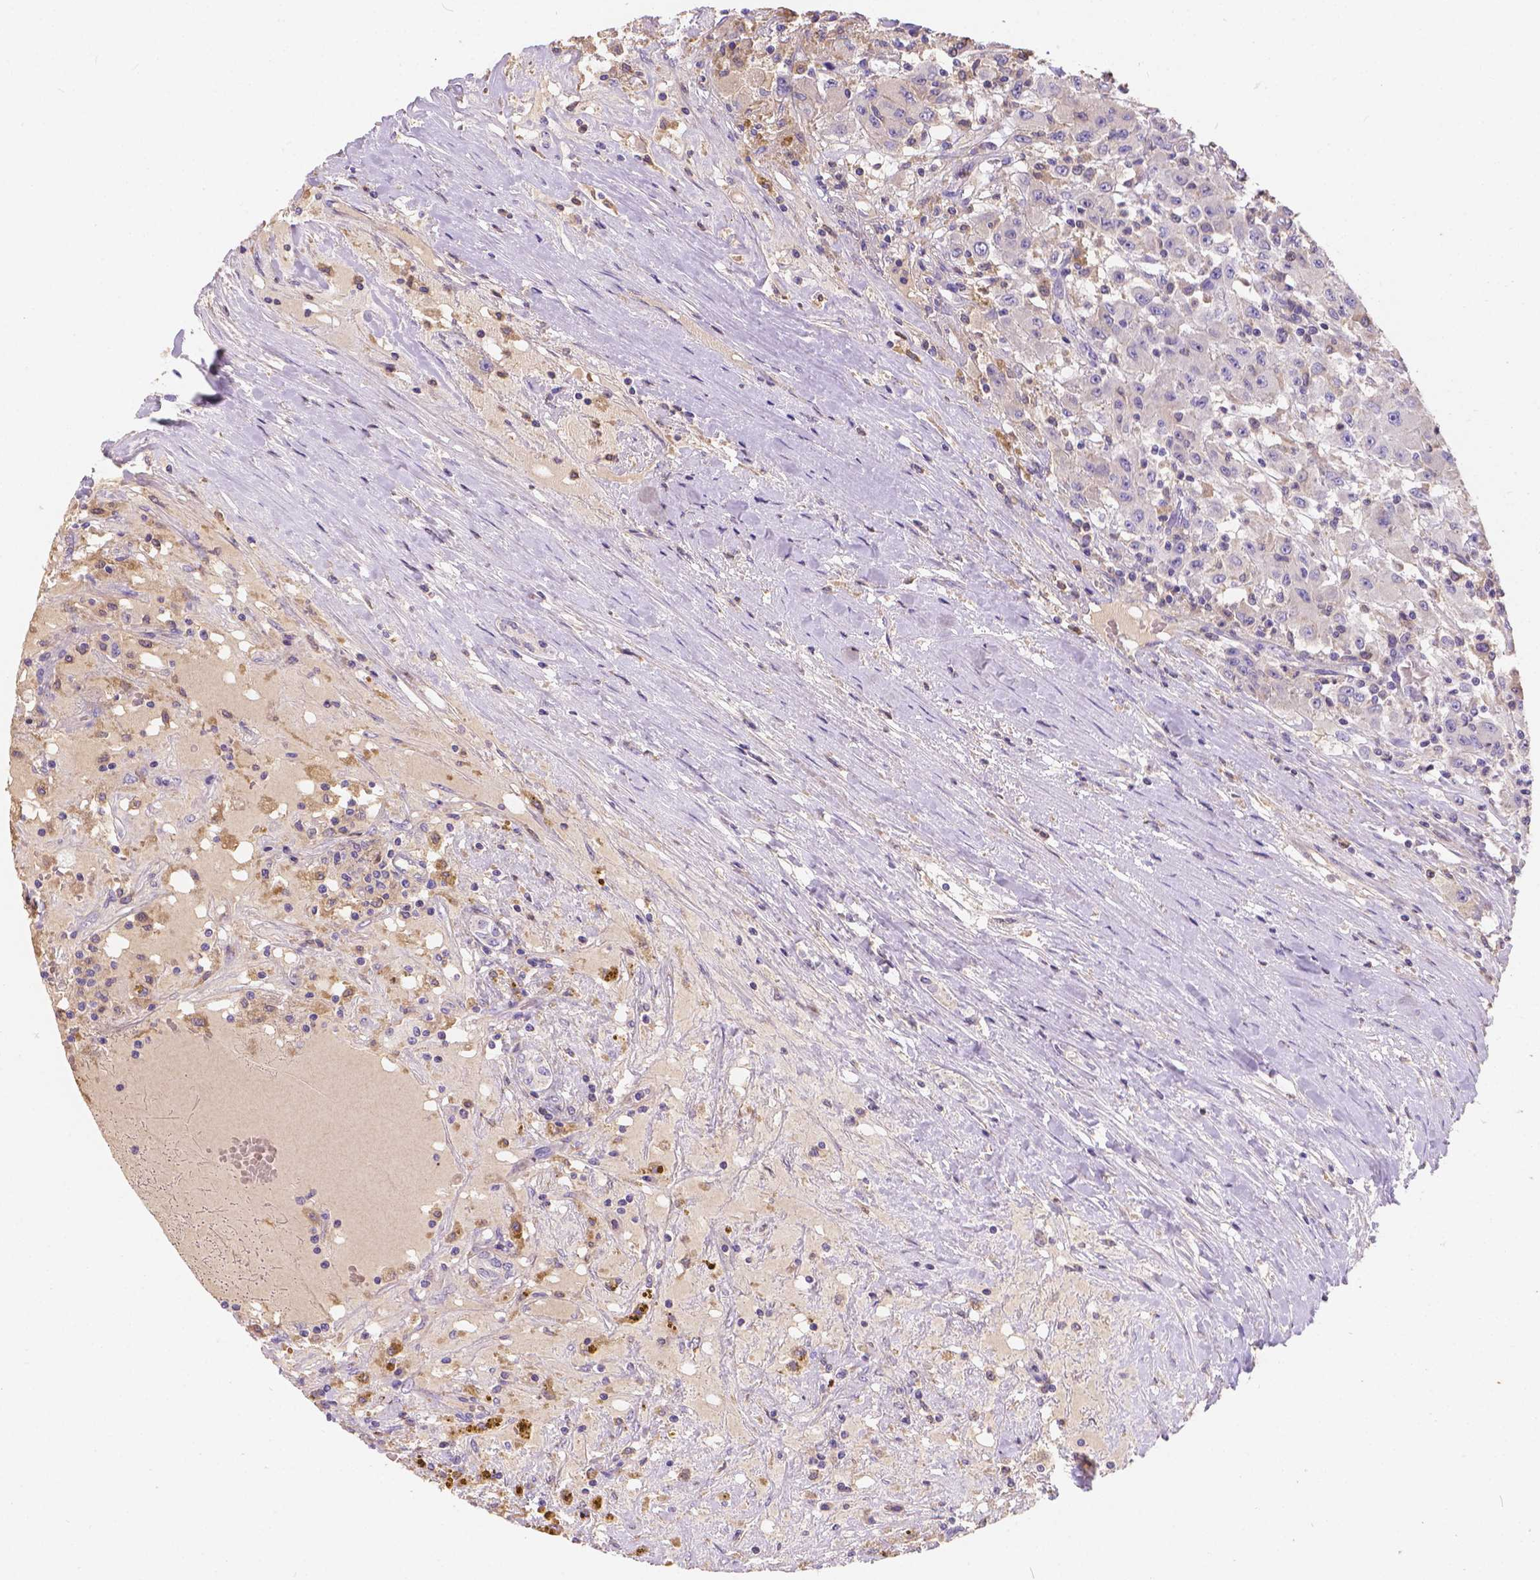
{"staining": {"intensity": "negative", "quantity": "none", "location": "none"}, "tissue": "renal cancer", "cell_type": "Tumor cells", "image_type": "cancer", "snomed": [{"axis": "morphology", "description": "Adenocarcinoma, NOS"}, {"axis": "topography", "description": "Kidney"}], "caption": "There is no significant staining in tumor cells of renal cancer (adenocarcinoma).", "gene": "CDK10", "patient": {"sex": "female", "age": 67}}